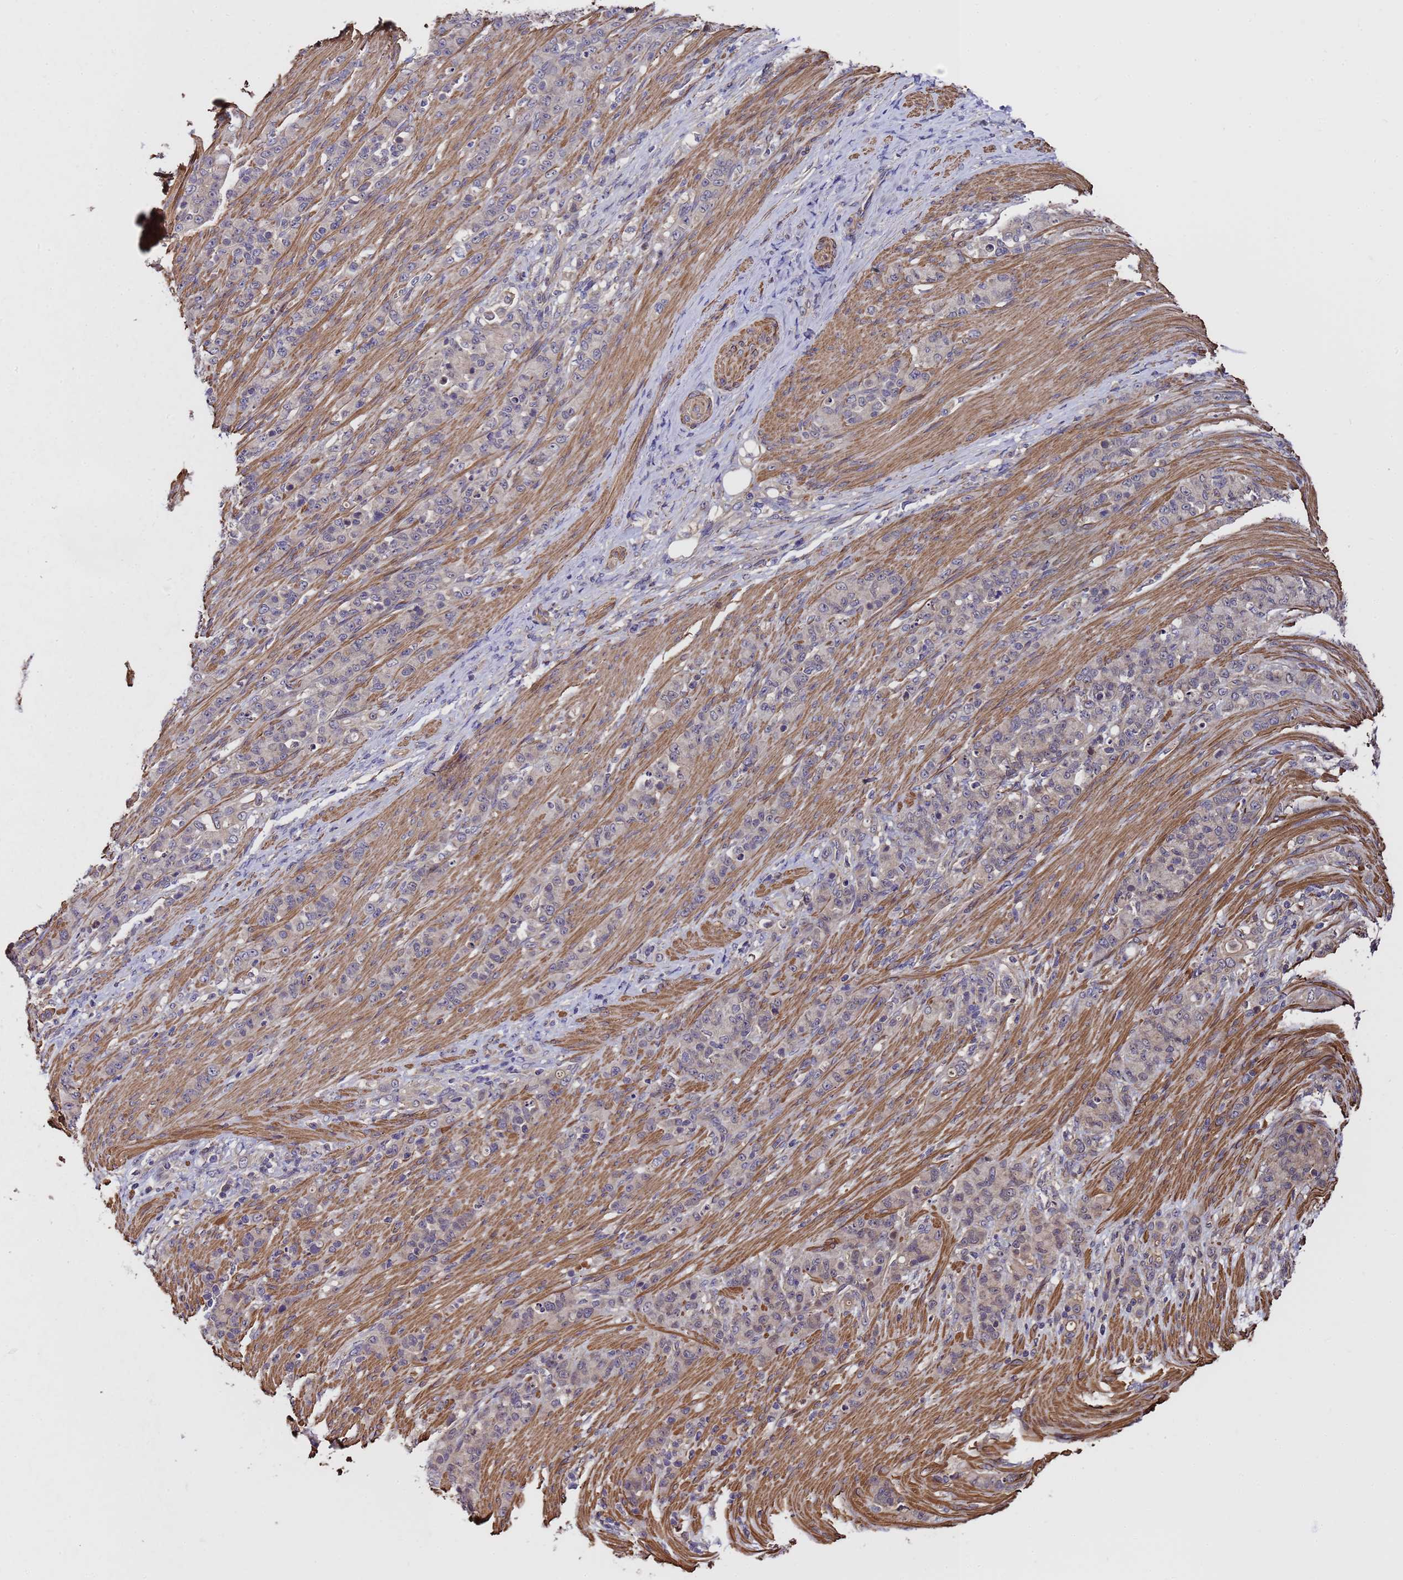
{"staining": {"intensity": "negative", "quantity": "none", "location": "none"}, "tissue": "stomach cancer", "cell_type": "Tumor cells", "image_type": "cancer", "snomed": [{"axis": "morphology", "description": "Adenocarcinoma, NOS"}, {"axis": "topography", "description": "Stomach"}], "caption": "A micrograph of human stomach adenocarcinoma is negative for staining in tumor cells. (DAB (3,3'-diaminobenzidine) immunohistochemistry visualized using brightfield microscopy, high magnification).", "gene": "GSTCD", "patient": {"sex": "female", "age": 79}}